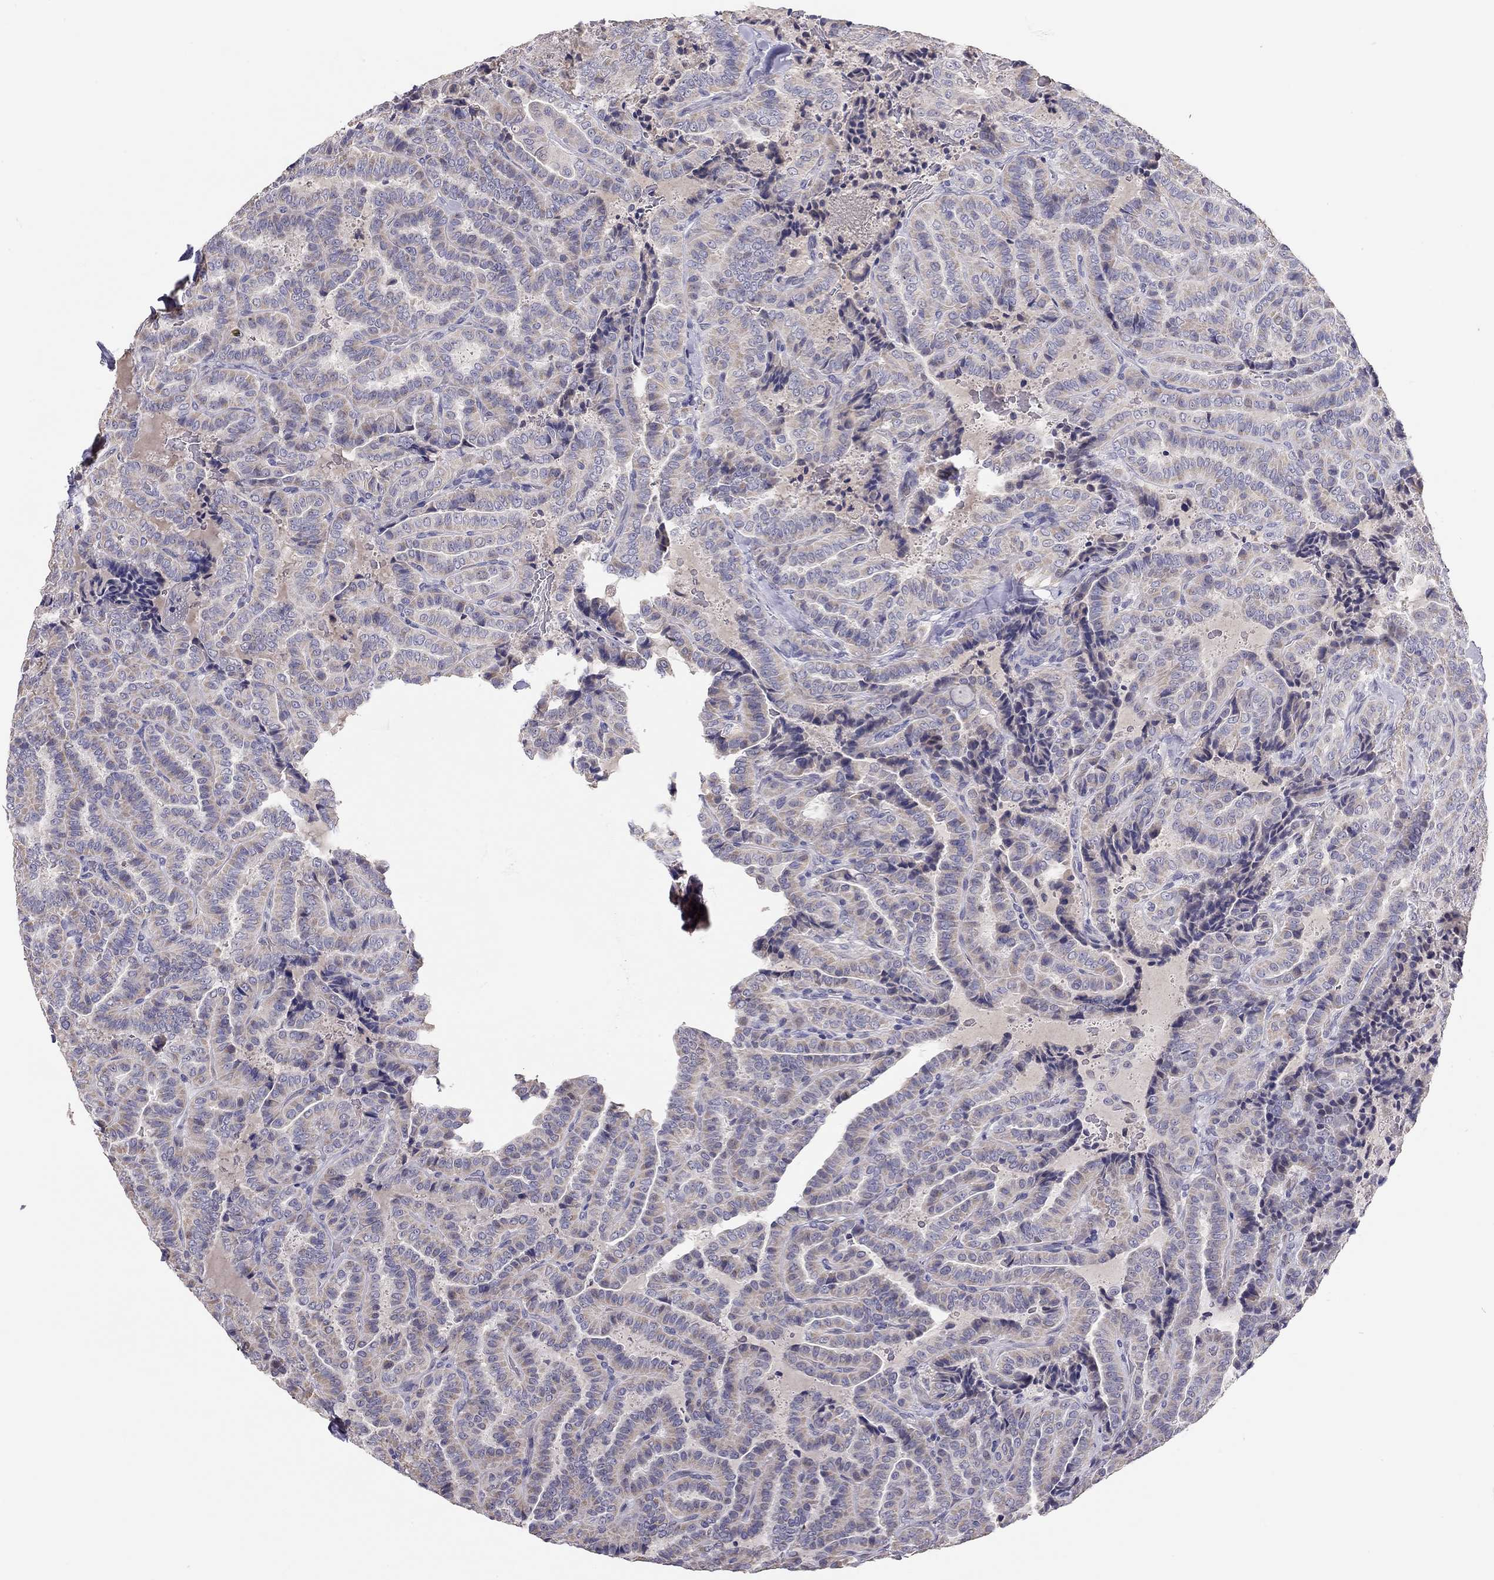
{"staining": {"intensity": "weak", "quantity": ">75%", "location": "cytoplasmic/membranous"}, "tissue": "thyroid cancer", "cell_type": "Tumor cells", "image_type": "cancer", "snomed": [{"axis": "morphology", "description": "Papillary adenocarcinoma, NOS"}, {"axis": "topography", "description": "Thyroid gland"}], "caption": "IHC (DAB) staining of human thyroid cancer (papillary adenocarcinoma) reveals weak cytoplasmic/membranous protein positivity in about >75% of tumor cells.", "gene": "SCARB1", "patient": {"sex": "female", "age": 39}}